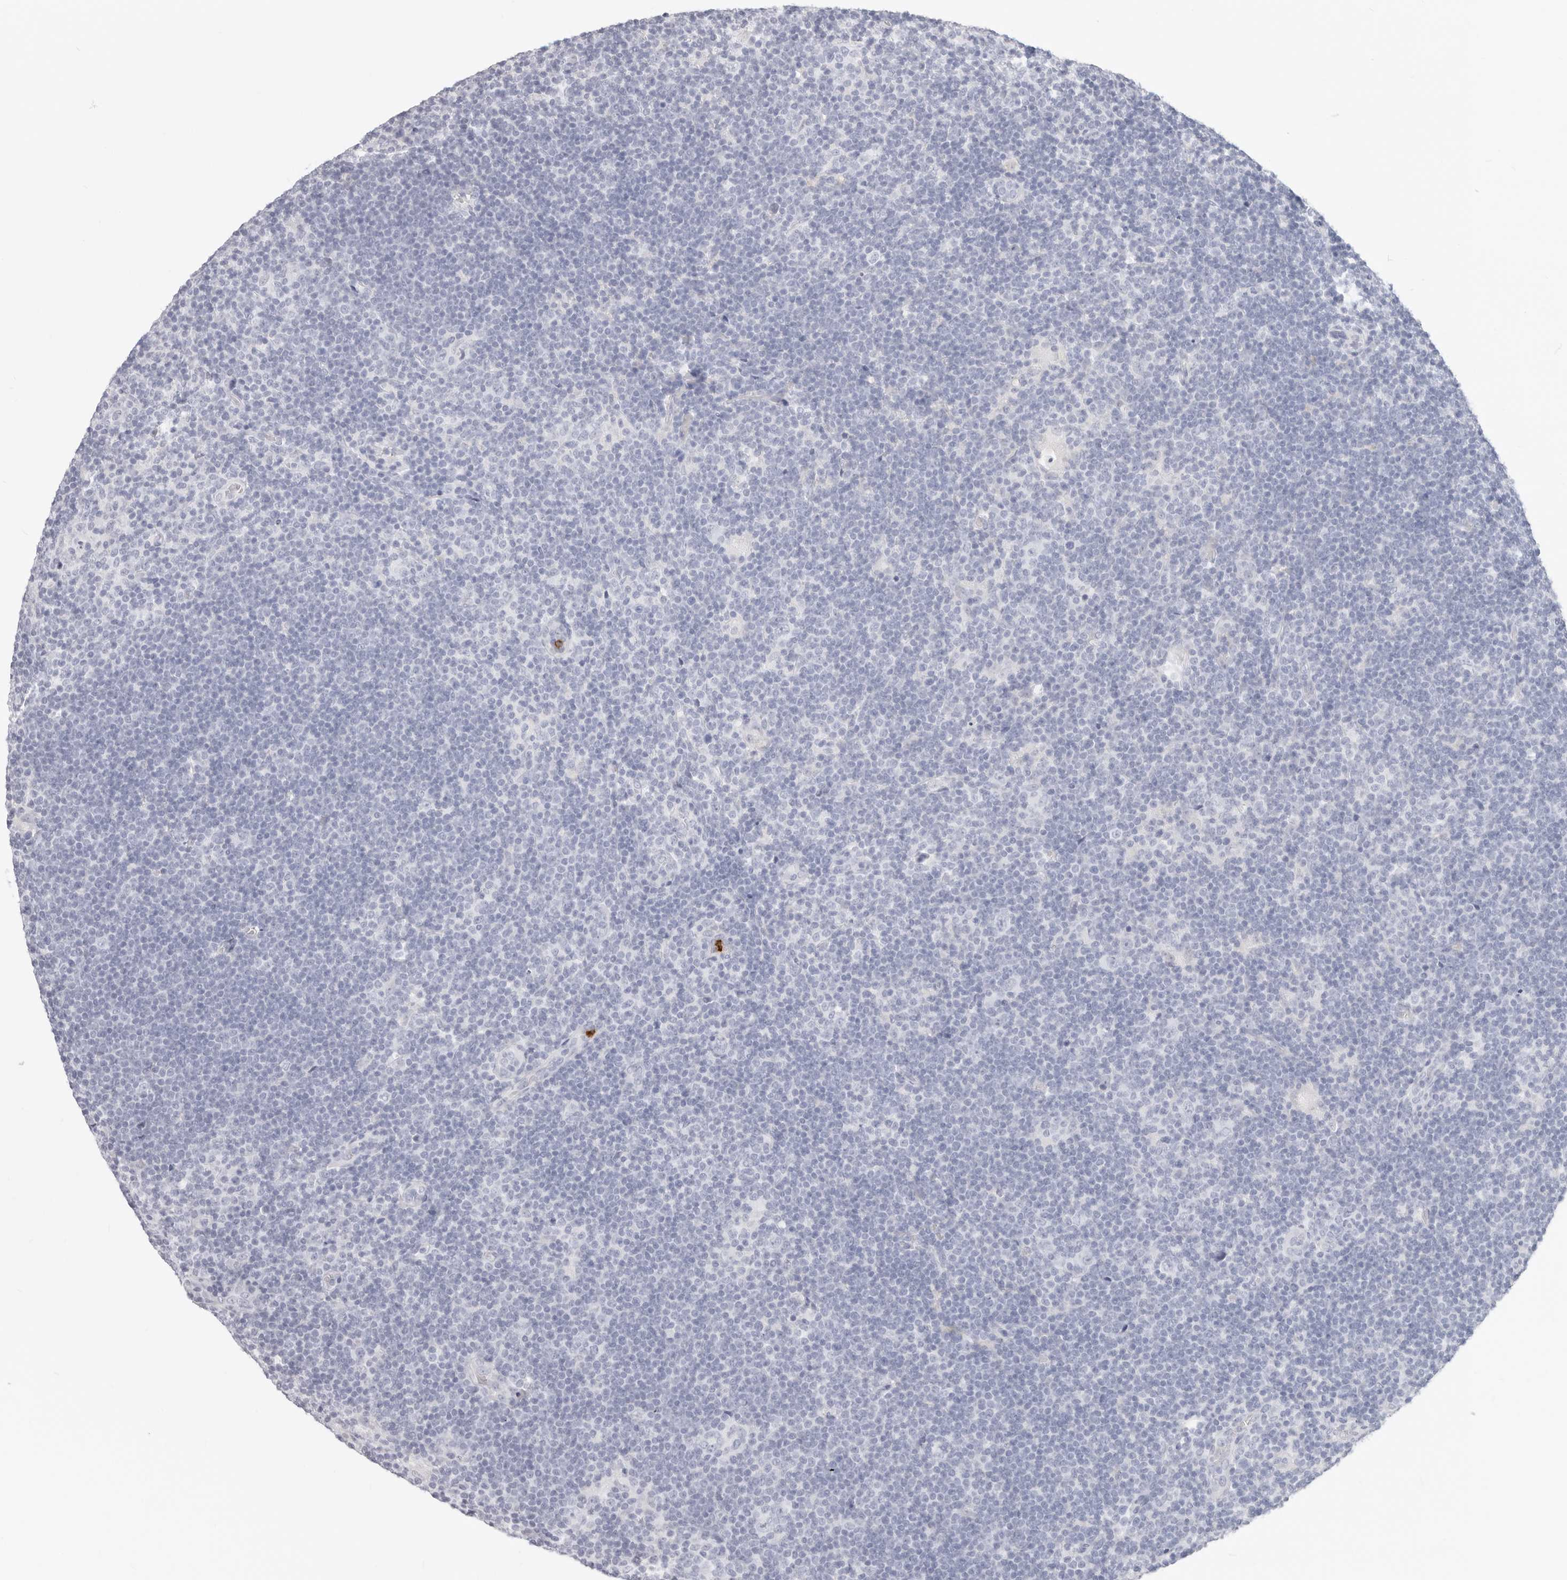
{"staining": {"intensity": "negative", "quantity": "none", "location": "none"}, "tissue": "lymphoma", "cell_type": "Tumor cells", "image_type": "cancer", "snomed": [{"axis": "morphology", "description": "Hodgkin's disease, NOS"}, {"axis": "topography", "description": "Lymph node"}], "caption": "Immunohistochemistry (IHC) of Hodgkin's disease displays no positivity in tumor cells.", "gene": "CAMP", "patient": {"sex": "female", "age": 57}}